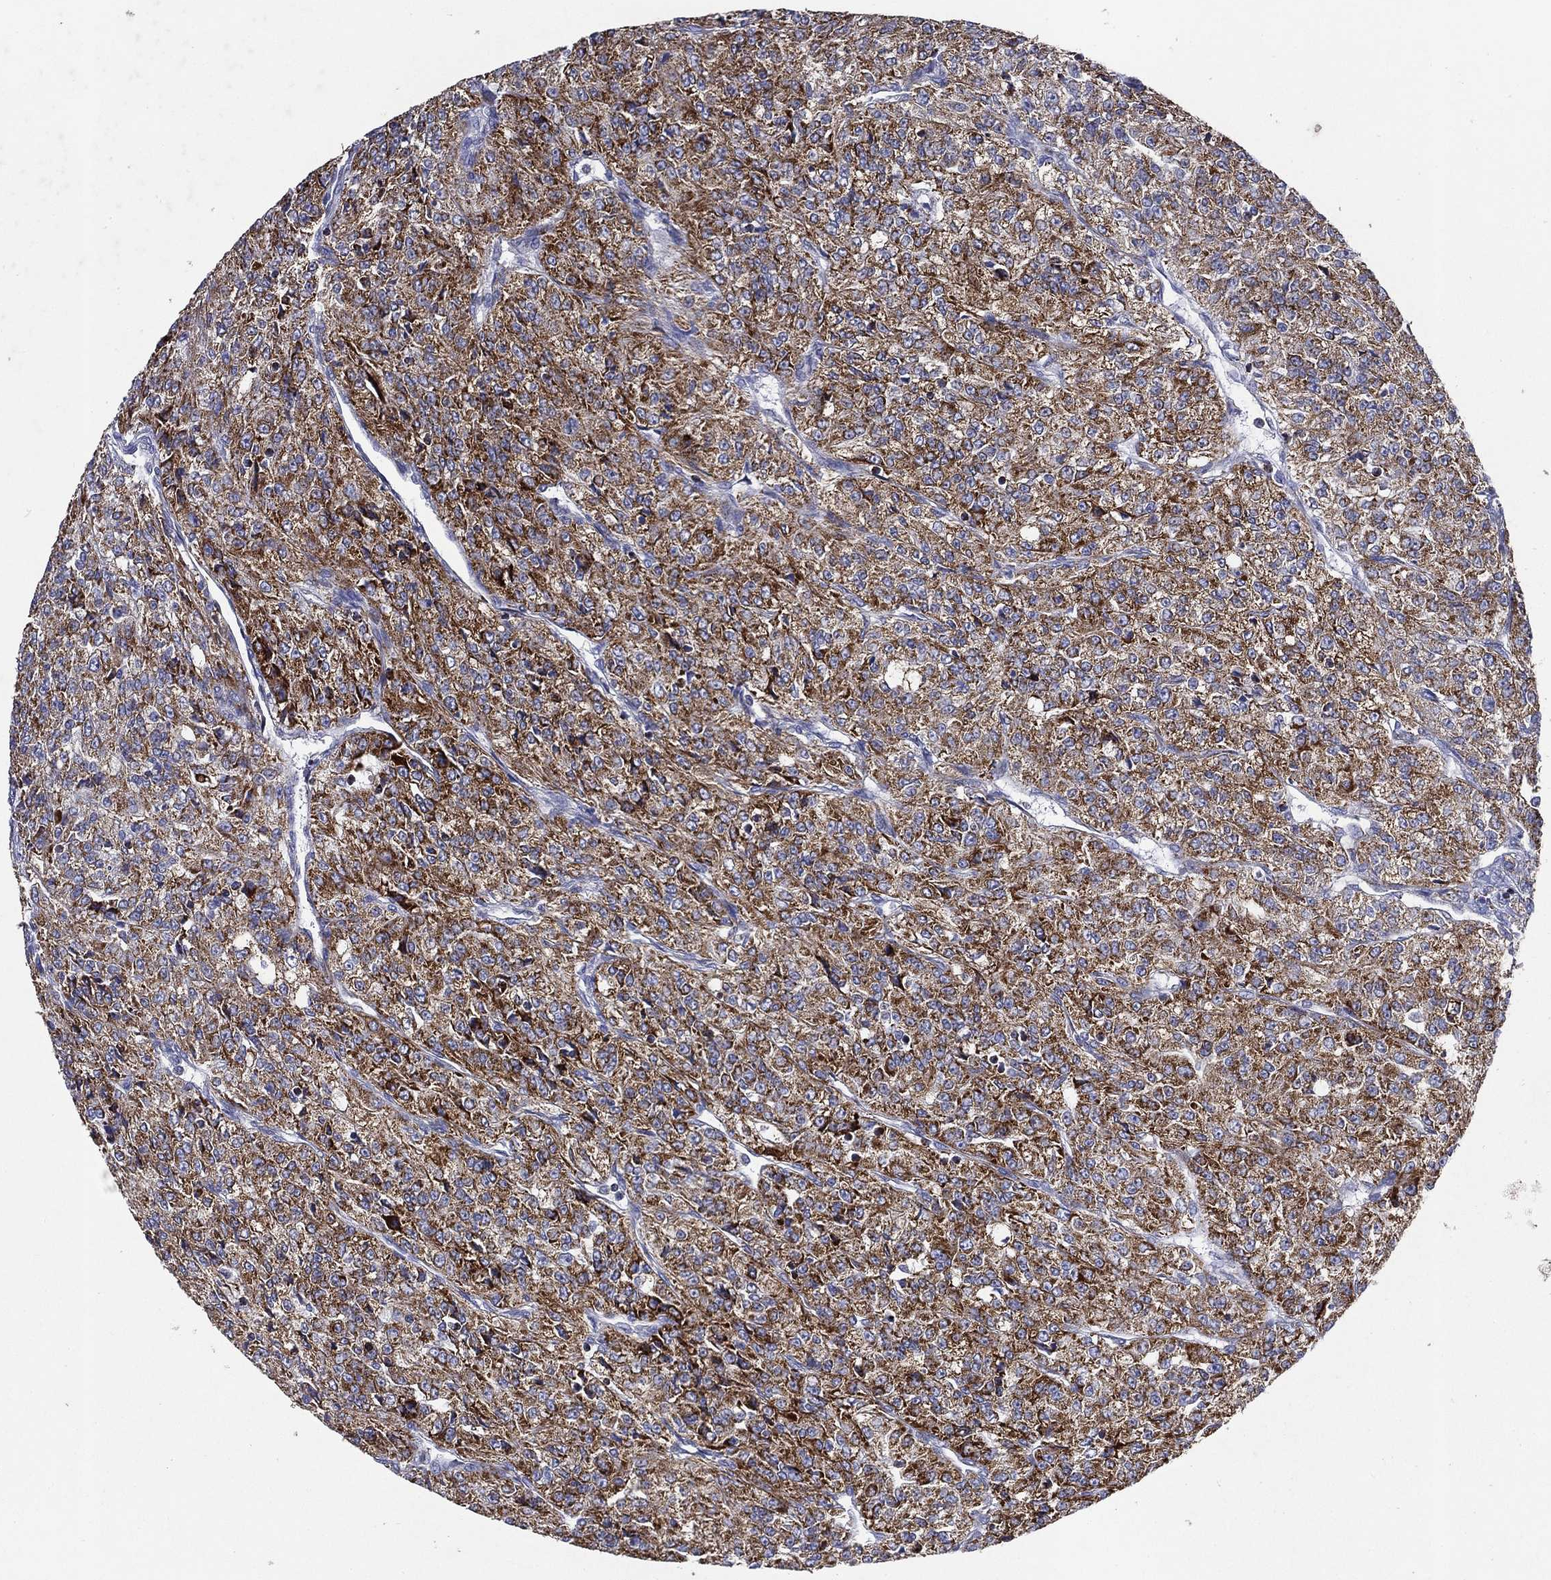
{"staining": {"intensity": "strong", "quantity": ">75%", "location": "cytoplasmic/membranous"}, "tissue": "renal cancer", "cell_type": "Tumor cells", "image_type": "cancer", "snomed": [{"axis": "morphology", "description": "Adenocarcinoma, NOS"}, {"axis": "topography", "description": "Kidney"}], "caption": "Renal cancer (adenocarcinoma) tissue exhibits strong cytoplasmic/membranous positivity in approximately >75% of tumor cells The protein of interest is stained brown, and the nuclei are stained in blue (DAB (3,3'-diaminobenzidine) IHC with brightfield microscopy, high magnification).", "gene": "SFXN1", "patient": {"sex": "female", "age": 63}}